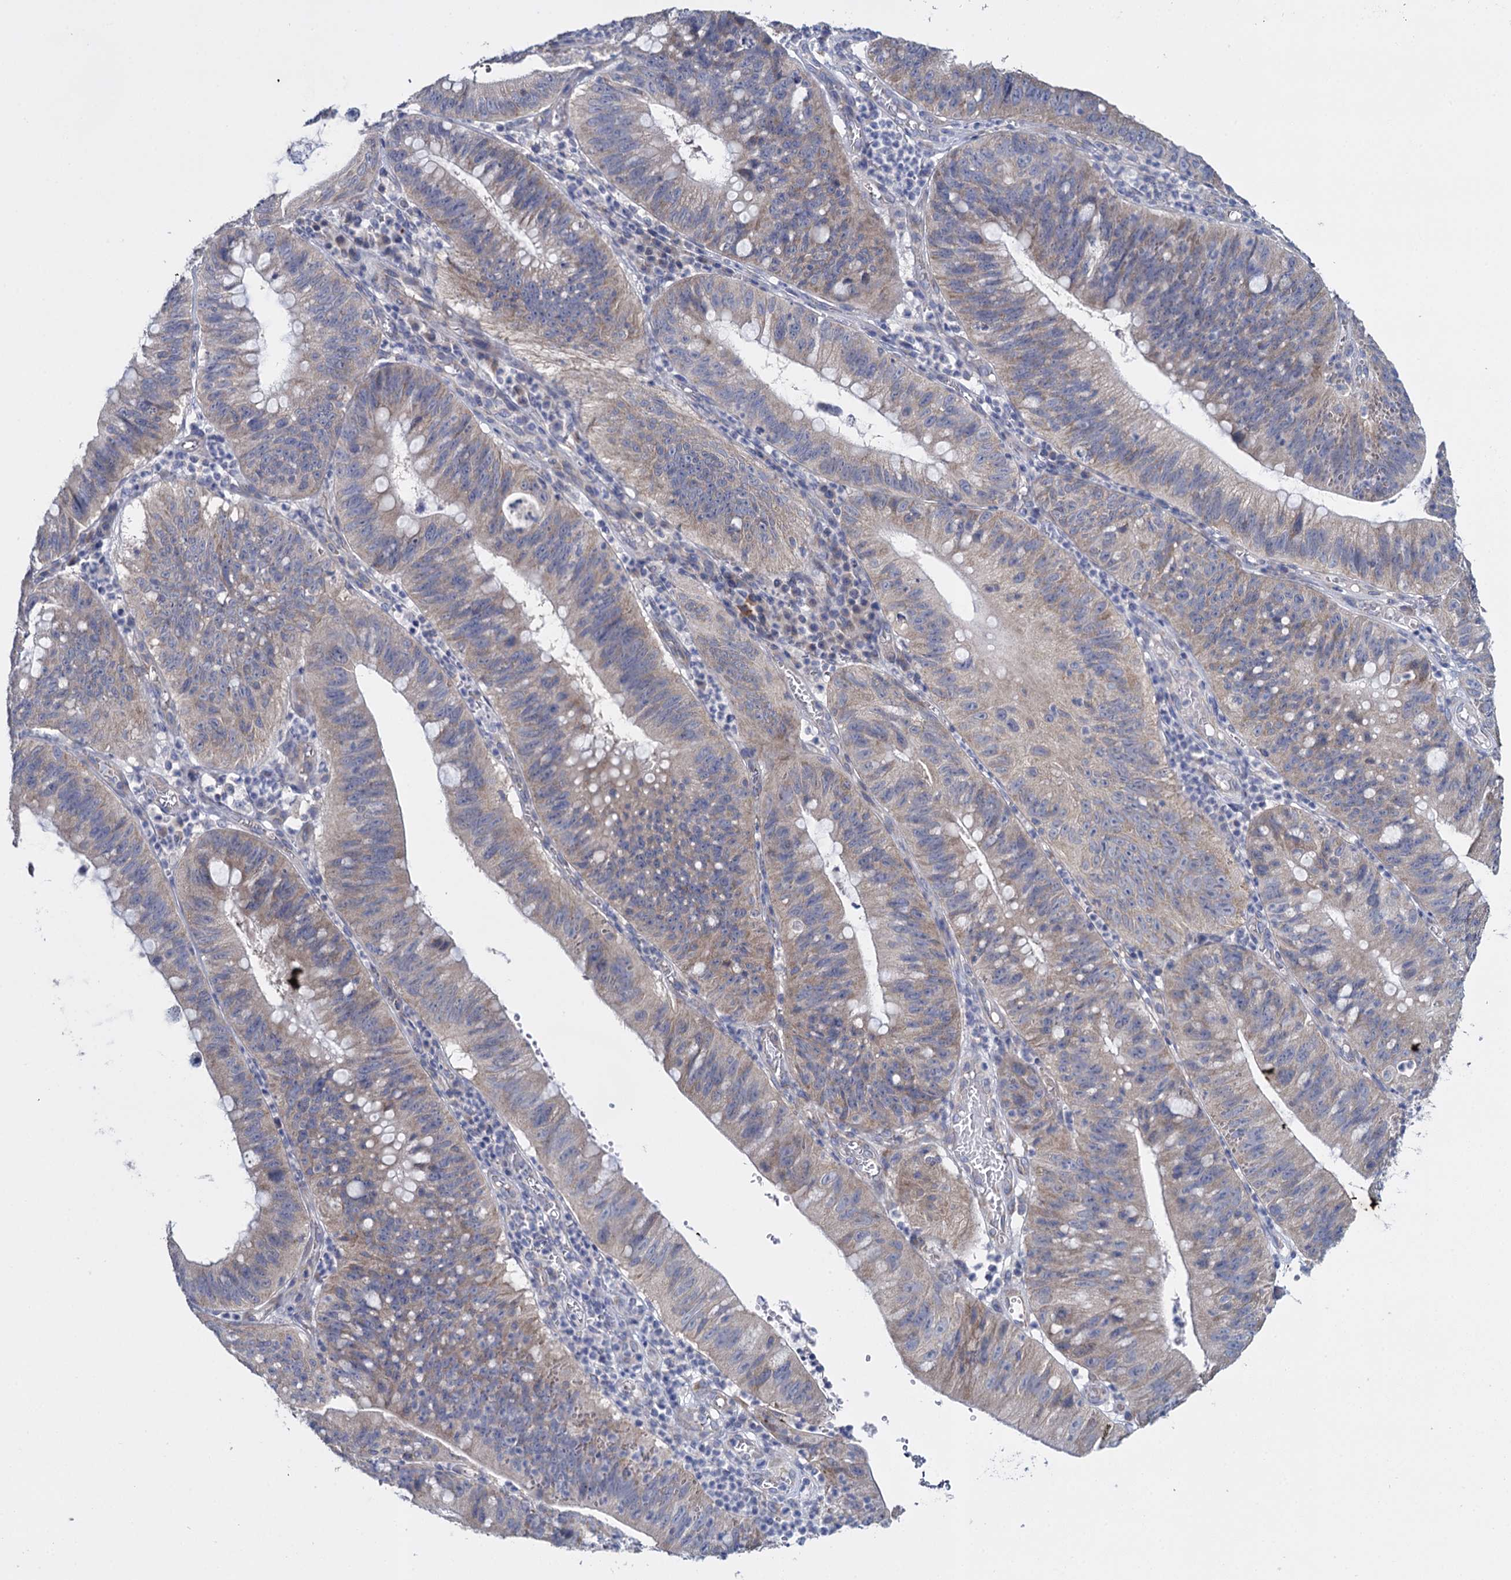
{"staining": {"intensity": "weak", "quantity": "25%-75%", "location": "cytoplasmic/membranous"}, "tissue": "stomach cancer", "cell_type": "Tumor cells", "image_type": "cancer", "snomed": [{"axis": "morphology", "description": "Adenocarcinoma, NOS"}, {"axis": "topography", "description": "Stomach"}], "caption": "Stomach cancer stained with immunohistochemistry (IHC) displays weak cytoplasmic/membranous staining in approximately 25%-75% of tumor cells.", "gene": "GSTM2", "patient": {"sex": "male", "age": 59}}